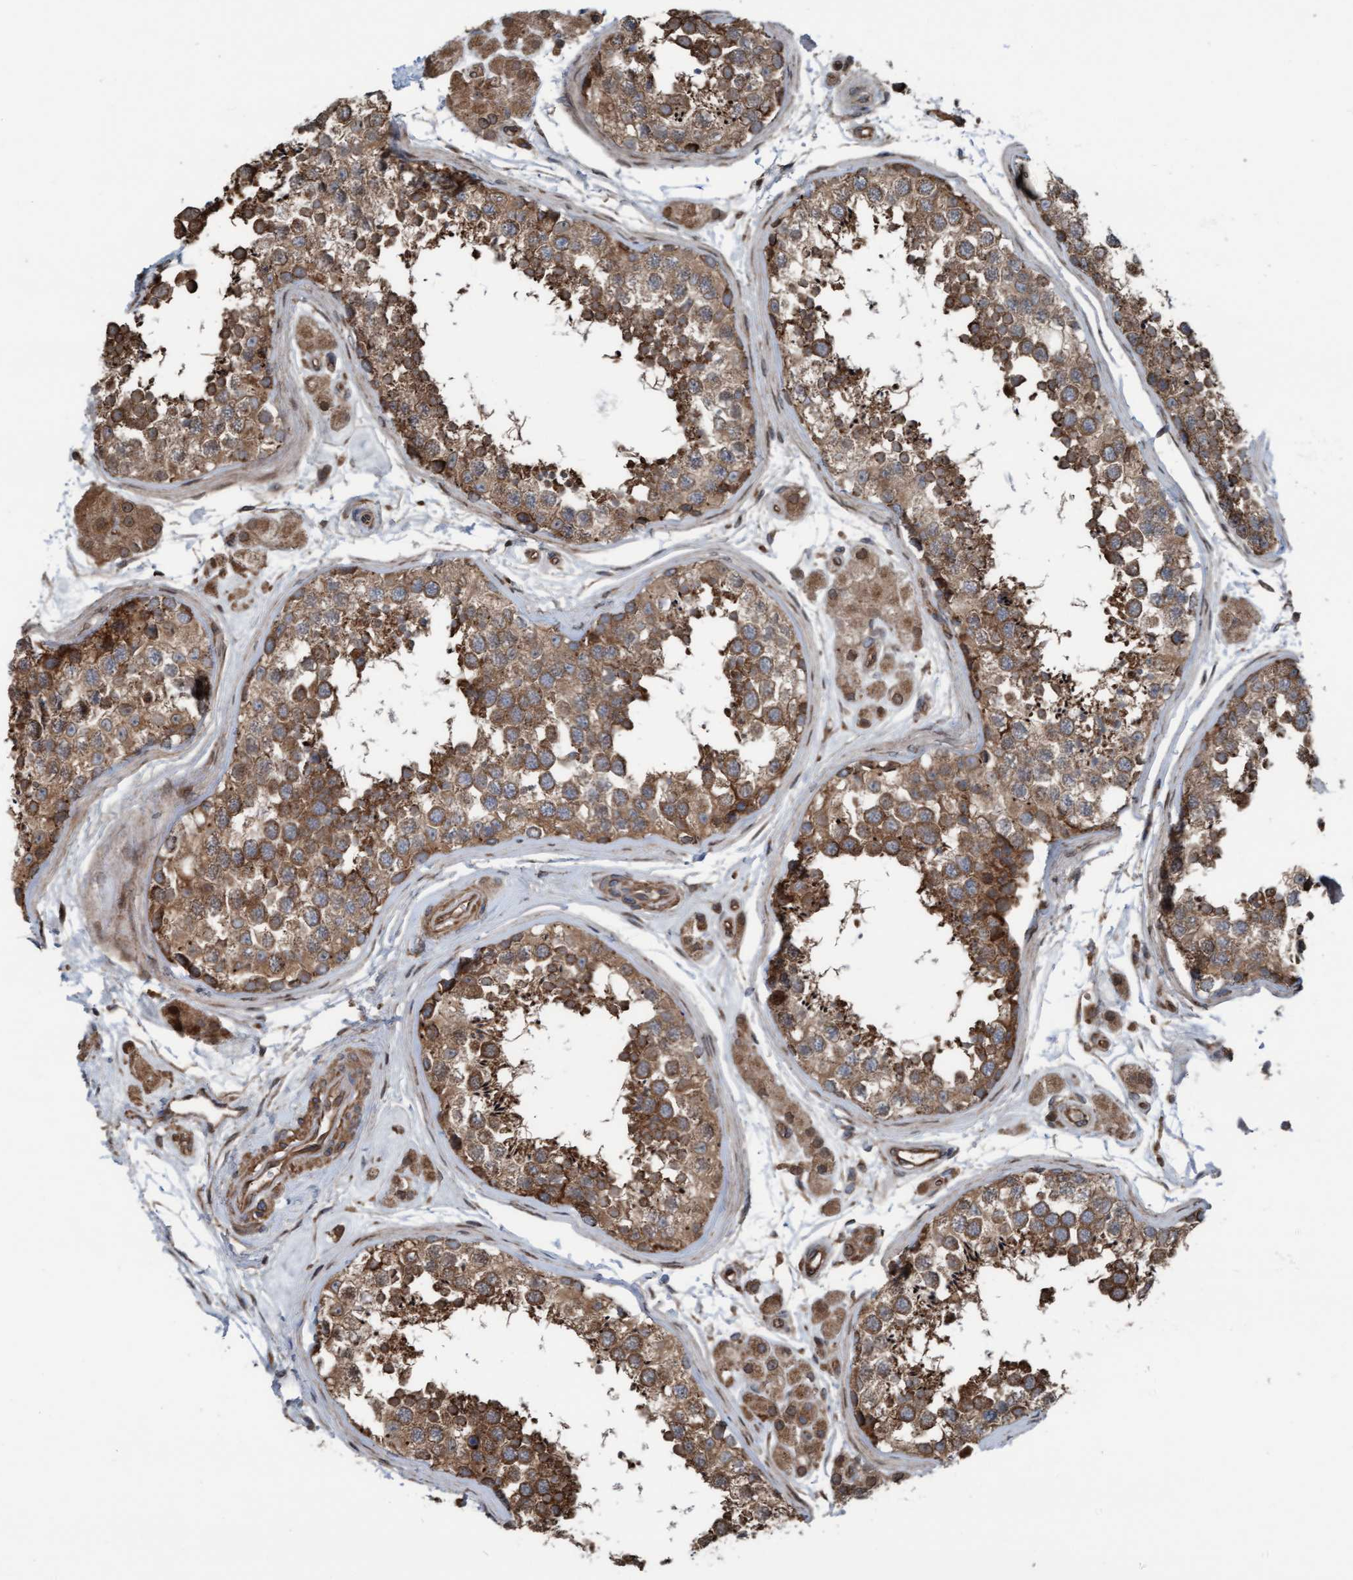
{"staining": {"intensity": "moderate", "quantity": ">75%", "location": "cytoplasmic/membranous"}, "tissue": "testis", "cell_type": "Cells in seminiferous ducts", "image_type": "normal", "snomed": [{"axis": "morphology", "description": "Normal tissue, NOS"}, {"axis": "topography", "description": "Testis"}], "caption": "This is an image of IHC staining of unremarkable testis, which shows moderate staining in the cytoplasmic/membranous of cells in seminiferous ducts.", "gene": "RAP1GAP2", "patient": {"sex": "male", "age": 56}}